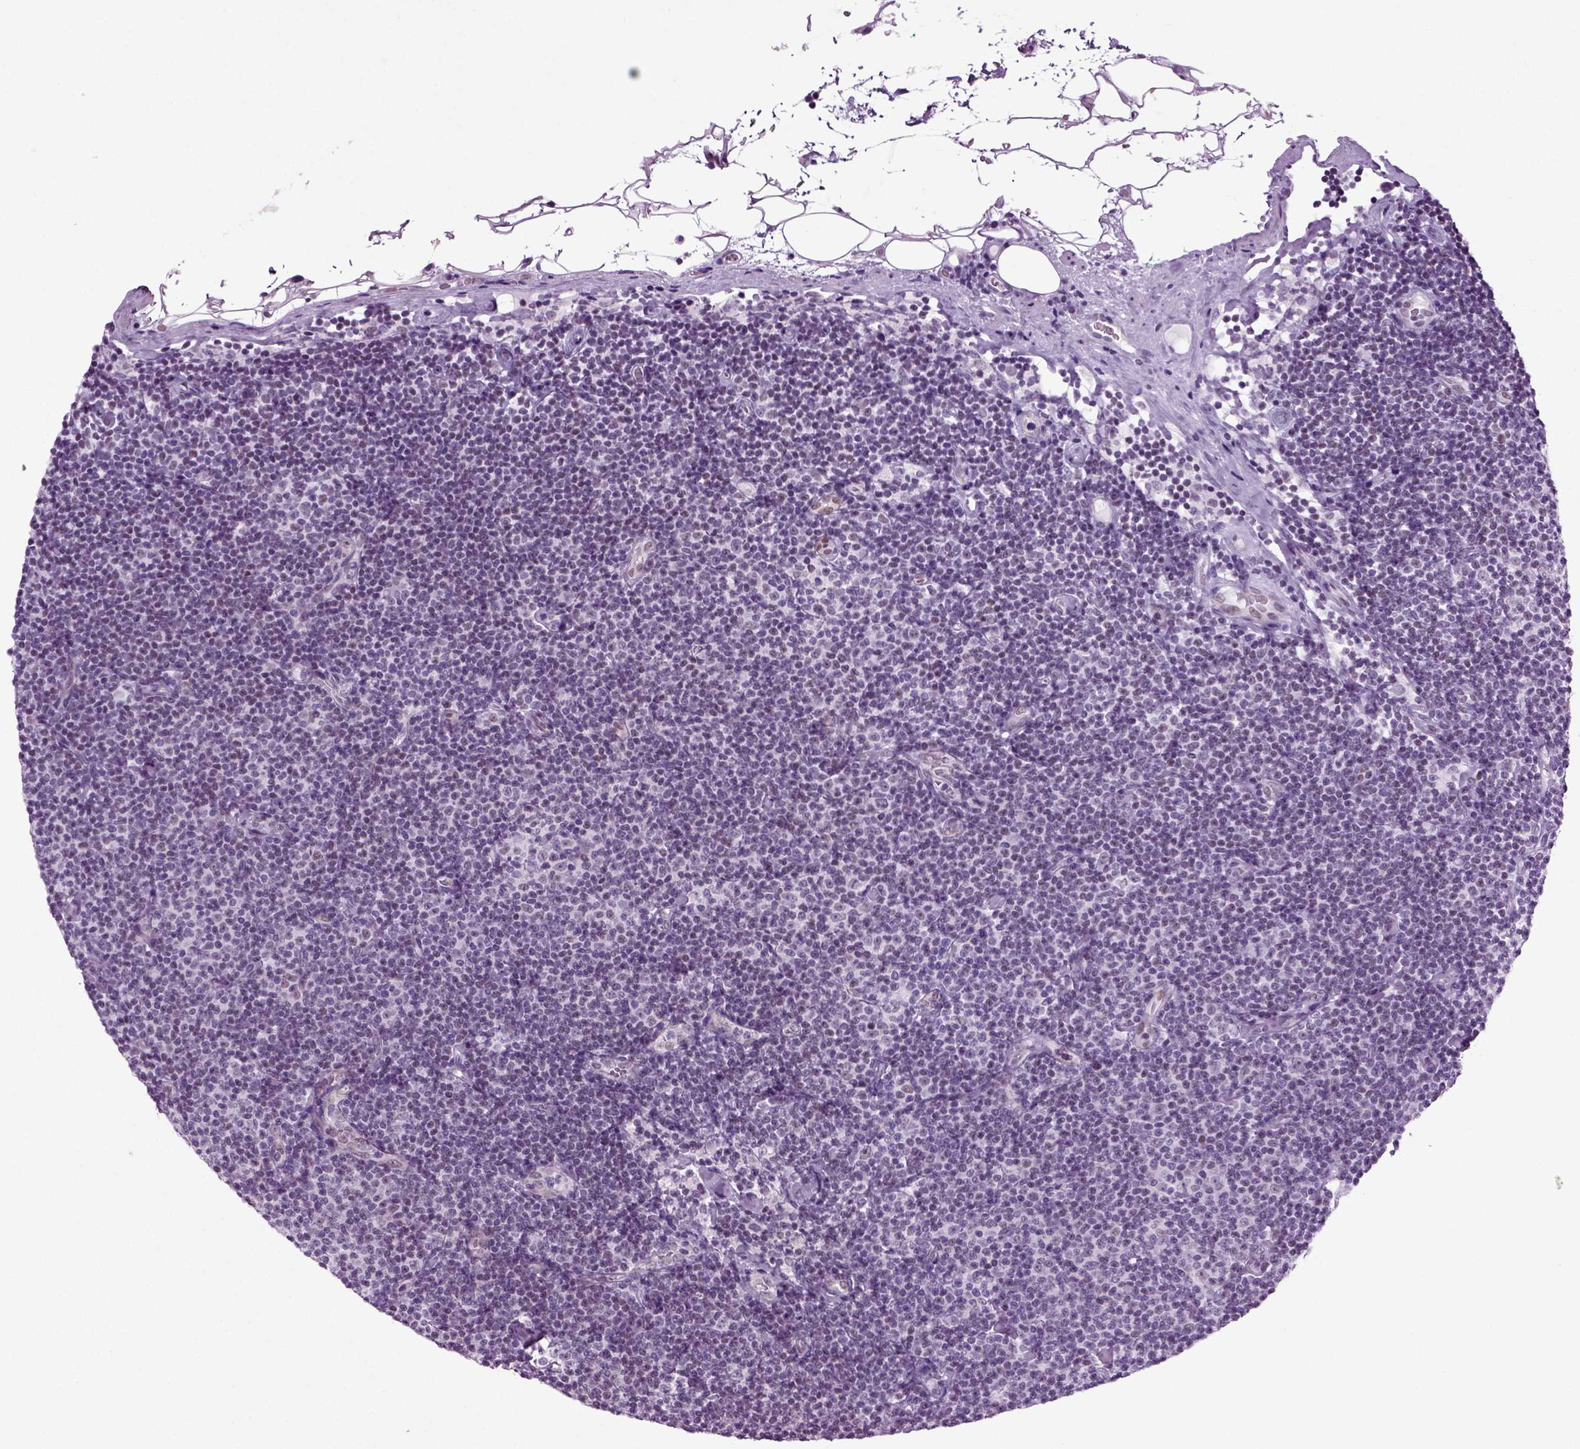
{"staining": {"intensity": "negative", "quantity": "none", "location": "none"}, "tissue": "lymphoma", "cell_type": "Tumor cells", "image_type": "cancer", "snomed": [{"axis": "morphology", "description": "Malignant lymphoma, non-Hodgkin's type, Low grade"}, {"axis": "topography", "description": "Lymph node"}], "caption": "Tumor cells show no significant expression in low-grade malignant lymphoma, non-Hodgkin's type.", "gene": "RFX3", "patient": {"sex": "male", "age": 81}}